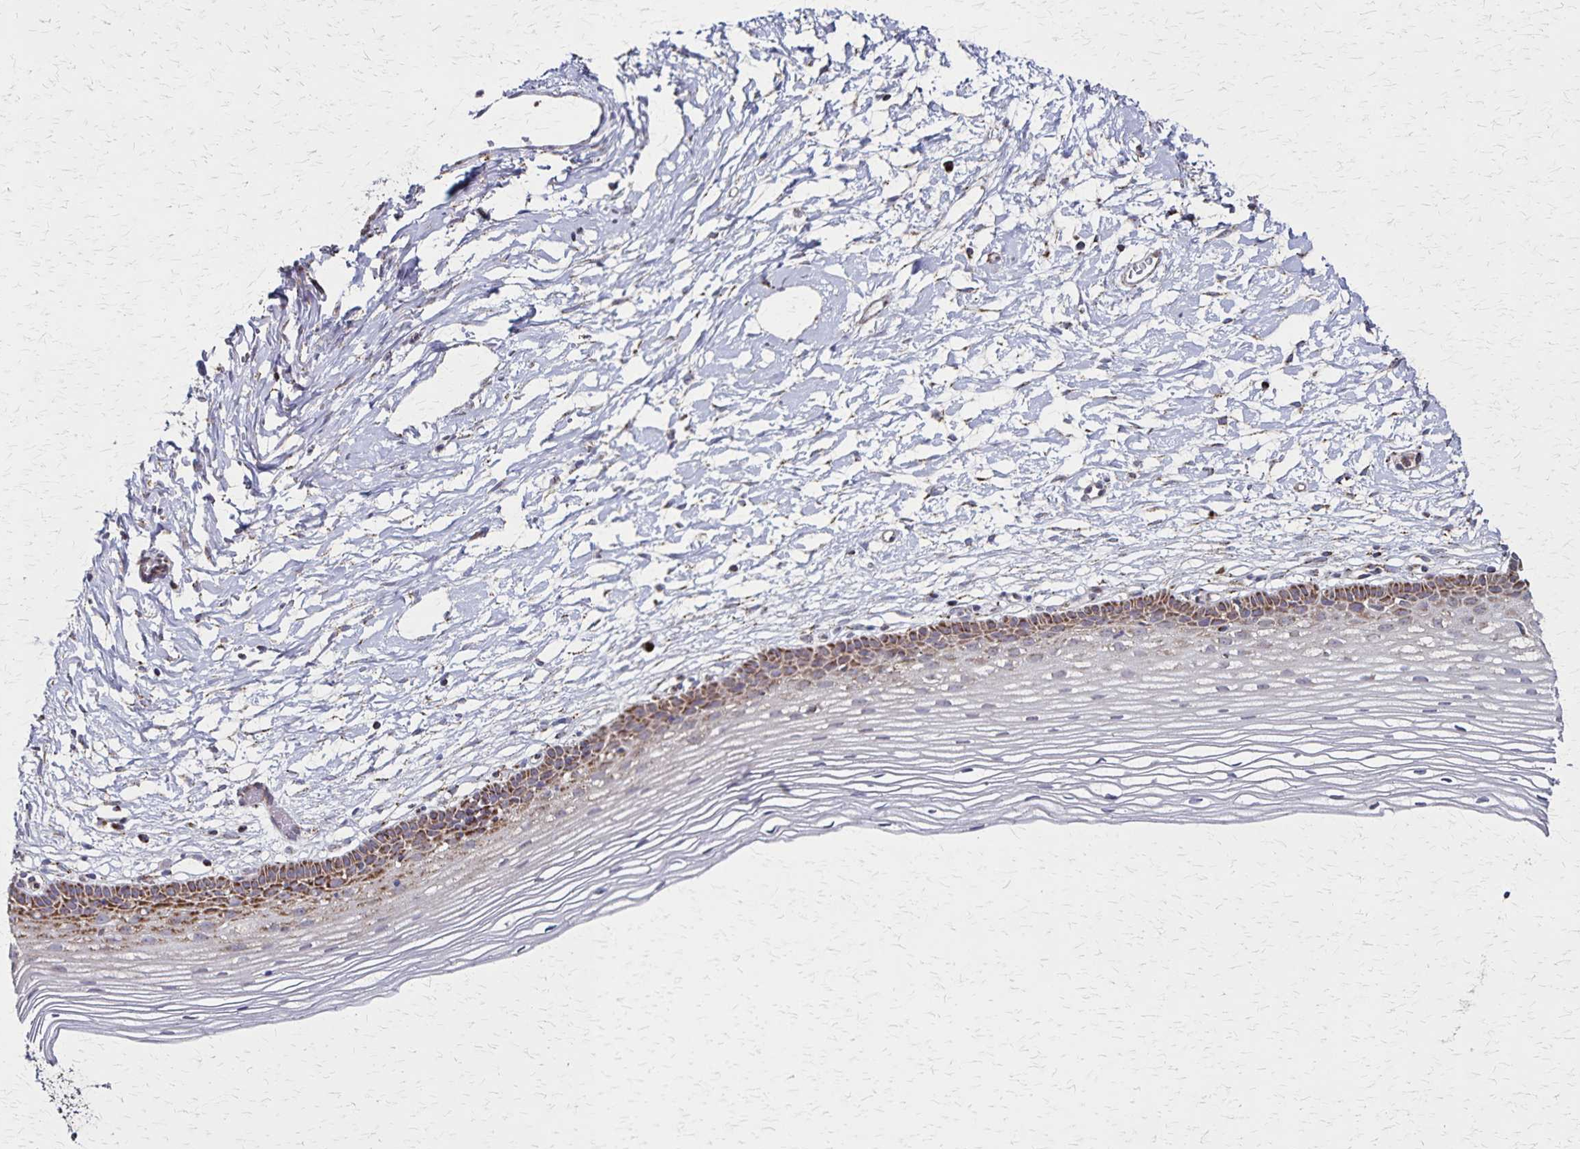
{"staining": {"intensity": "moderate", "quantity": ">75%", "location": "cytoplasmic/membranous"}, "tissue": "cervix", "cell_type": "Glandular cells", "image_type": "normal", "snomed": [{"axis": "morphology", "description": "Normal tissue, NOS"}, {"axis": "topography", "description": "Cervix"}], "caption": "IHC photomicrograph of unremarkable cervix: human cervix stained using immunohistochemistry (IHC) demonstrates medium levels of moderate protein expression localized specifically in the cytoplasmic/membranous of glandular cells, appearing as a cytoplasmic/membranous brown color.", "gene": "NFS1", "patient": {"sex": "female", "age": 40}}